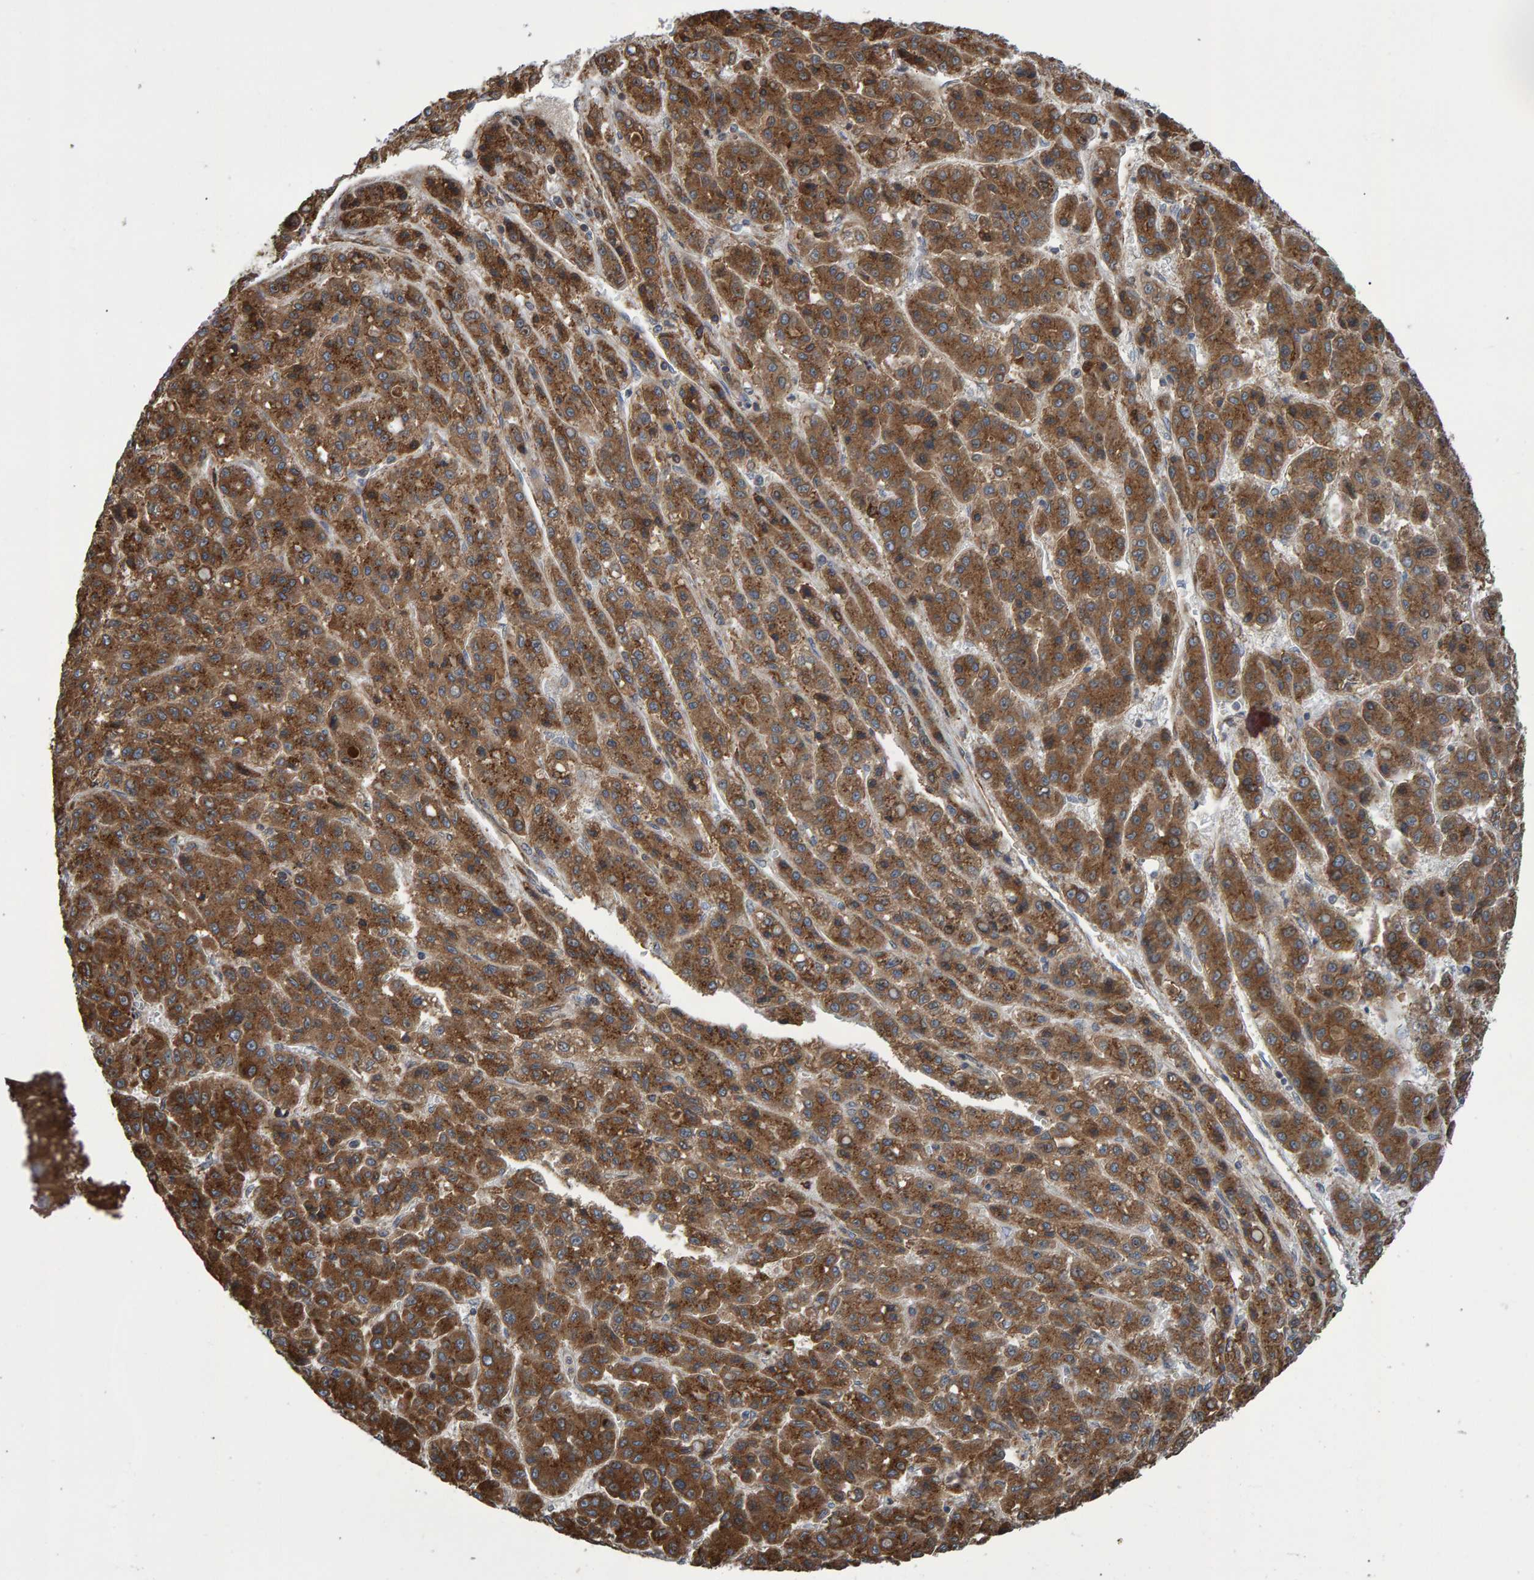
{"staining": {"intensity": "moderate", "quantity": ">75%", "location": "cytoplasmic/membranous"}, "tissue": "liver cancer", "cell_type": "Tumor cells", "image_type": "cancer", "snomed": [{"axis": "morphology", "description": "Carcinoma, Hepatocellular, NOS"}, {"axis": "topography", "description": "Liver"}], "caption": "This is an image of immunohistochemistry staining of liver cancer, which shows moderate positivity in the cytoplasmic/membranous of tumor cells.", "gene": "FAM117A", "patient": {"sex": "male", "age": 70}}